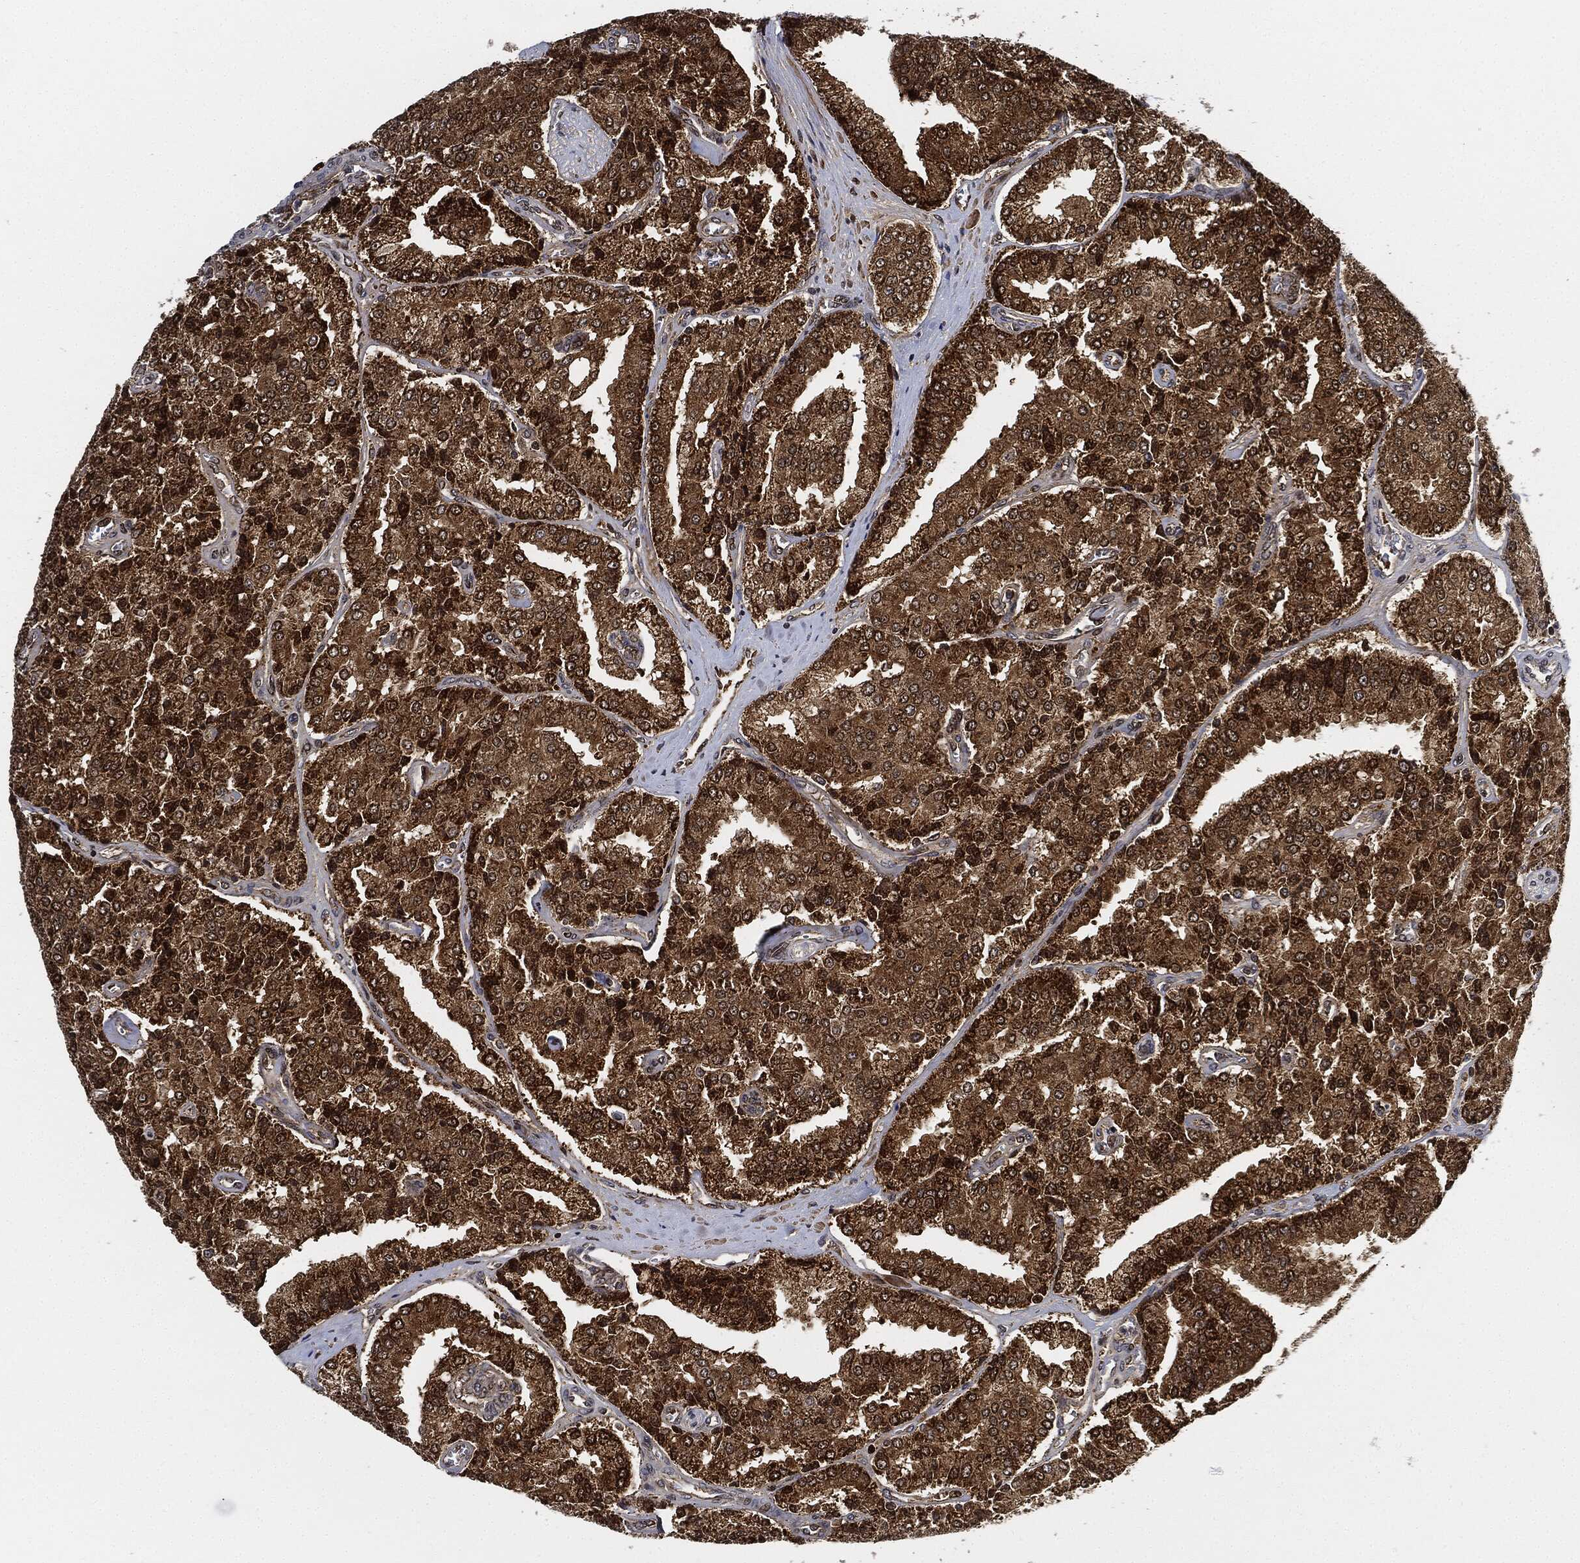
{"staining": {"intensity": "strong", "quantity": ">75%", "location": "cytoplasmic/membranous"}, "tissue": "prostate cancer", "cell_type": "Tumor cells", "image_type": "cancer", "snomed": [{"axis": "morphology", "description": "Adenocarcinoma, NOS"}, {"axis": "topography", "description": "Prostate and seminal vesicle, NOS"}, {"axis": "topography", "description": "Prostate"}], "caption": "Immunohistochemical staining of prostate adenocarcinoma reveals strong cytoplasmic/membranous protein staining in about >75% of tumor cells. (Brightfield microscopy of DAB IHC at high magnification).", "gene": "RNASEL", "patient": {"sex": "male", "age": 67}}